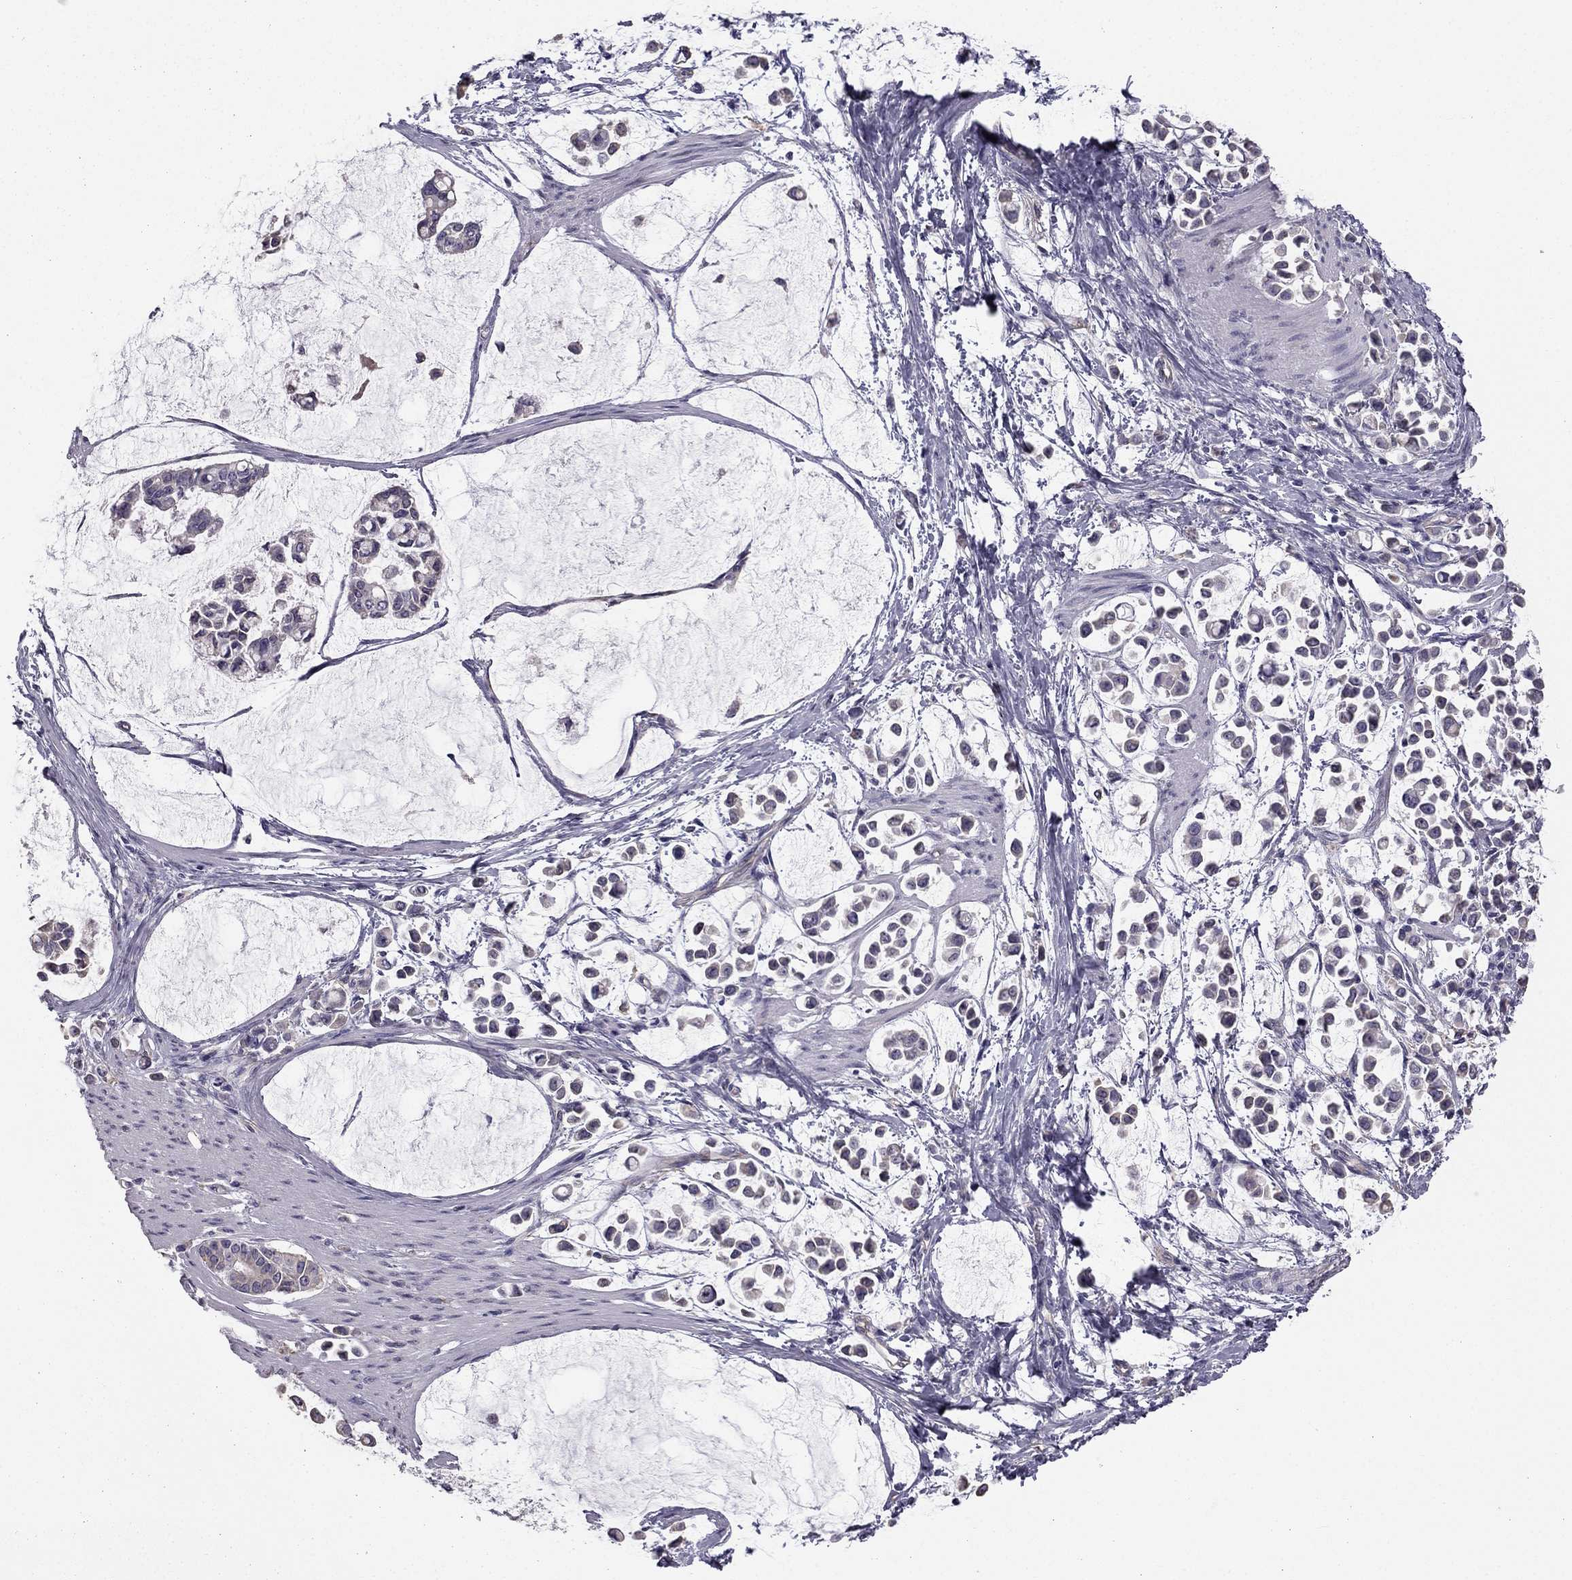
{"staining": {"intensity": "negative", "quantity": "none", "location": "none"}, "tissue": "stomach cancer", "cell_type": "Tumor cells", "image_type": "cancer", "snomed": [{"axis": "morphology", "description": "Adenocarcinoma, NOS"}, {"axis": "topography", "description": "Stomach"}], "caption": "Immunohistochemistry image of human adenocarcinoma (stomach) stained for a protein (brown), which exhibits no staining in tumor cells.", "gene": "CCDC40", "patient": {"sex": "male", "age": 82}}